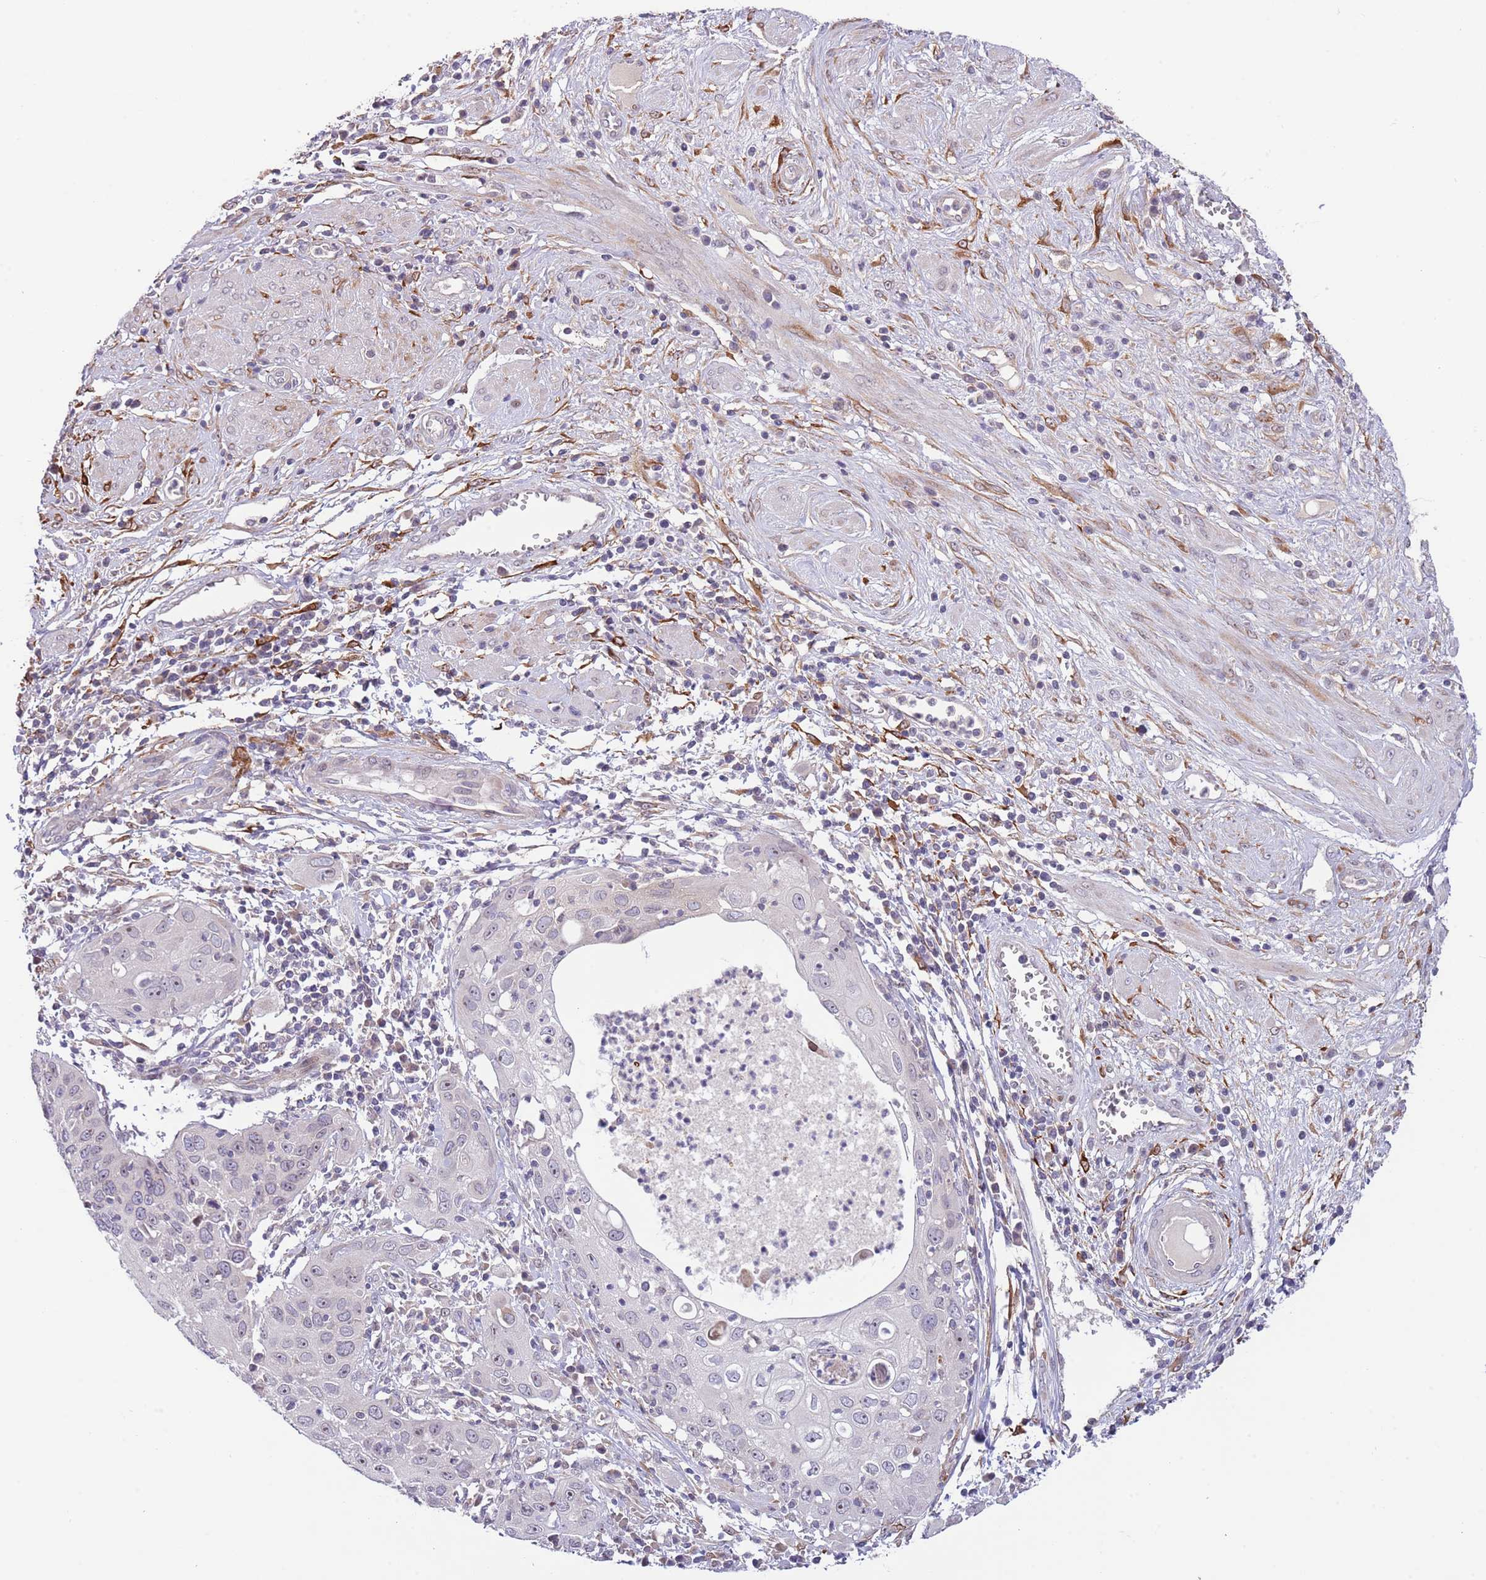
{"staining": {"intensity": "negative", "quantity": "none", "location": "none"}, "tissue": "cervical cancer", "cell_type": "Tumor cells", "image_type": "cancer", "snomed": [{"axis": "morphology", "description": "Squamous cell carcinoma, NOS"}, {"axis": "topography", "description": "Cervix"}], "caption": "An immunohistochemistry (IHC) micrograph of cervical cancer (squamous cell carcinoma) is shown. There is no staining in tumor cells of cervical cancer (squamous cell carcinoma).", "gene": "AP1S2", "patient": {"sex": "female", "age": 36}}